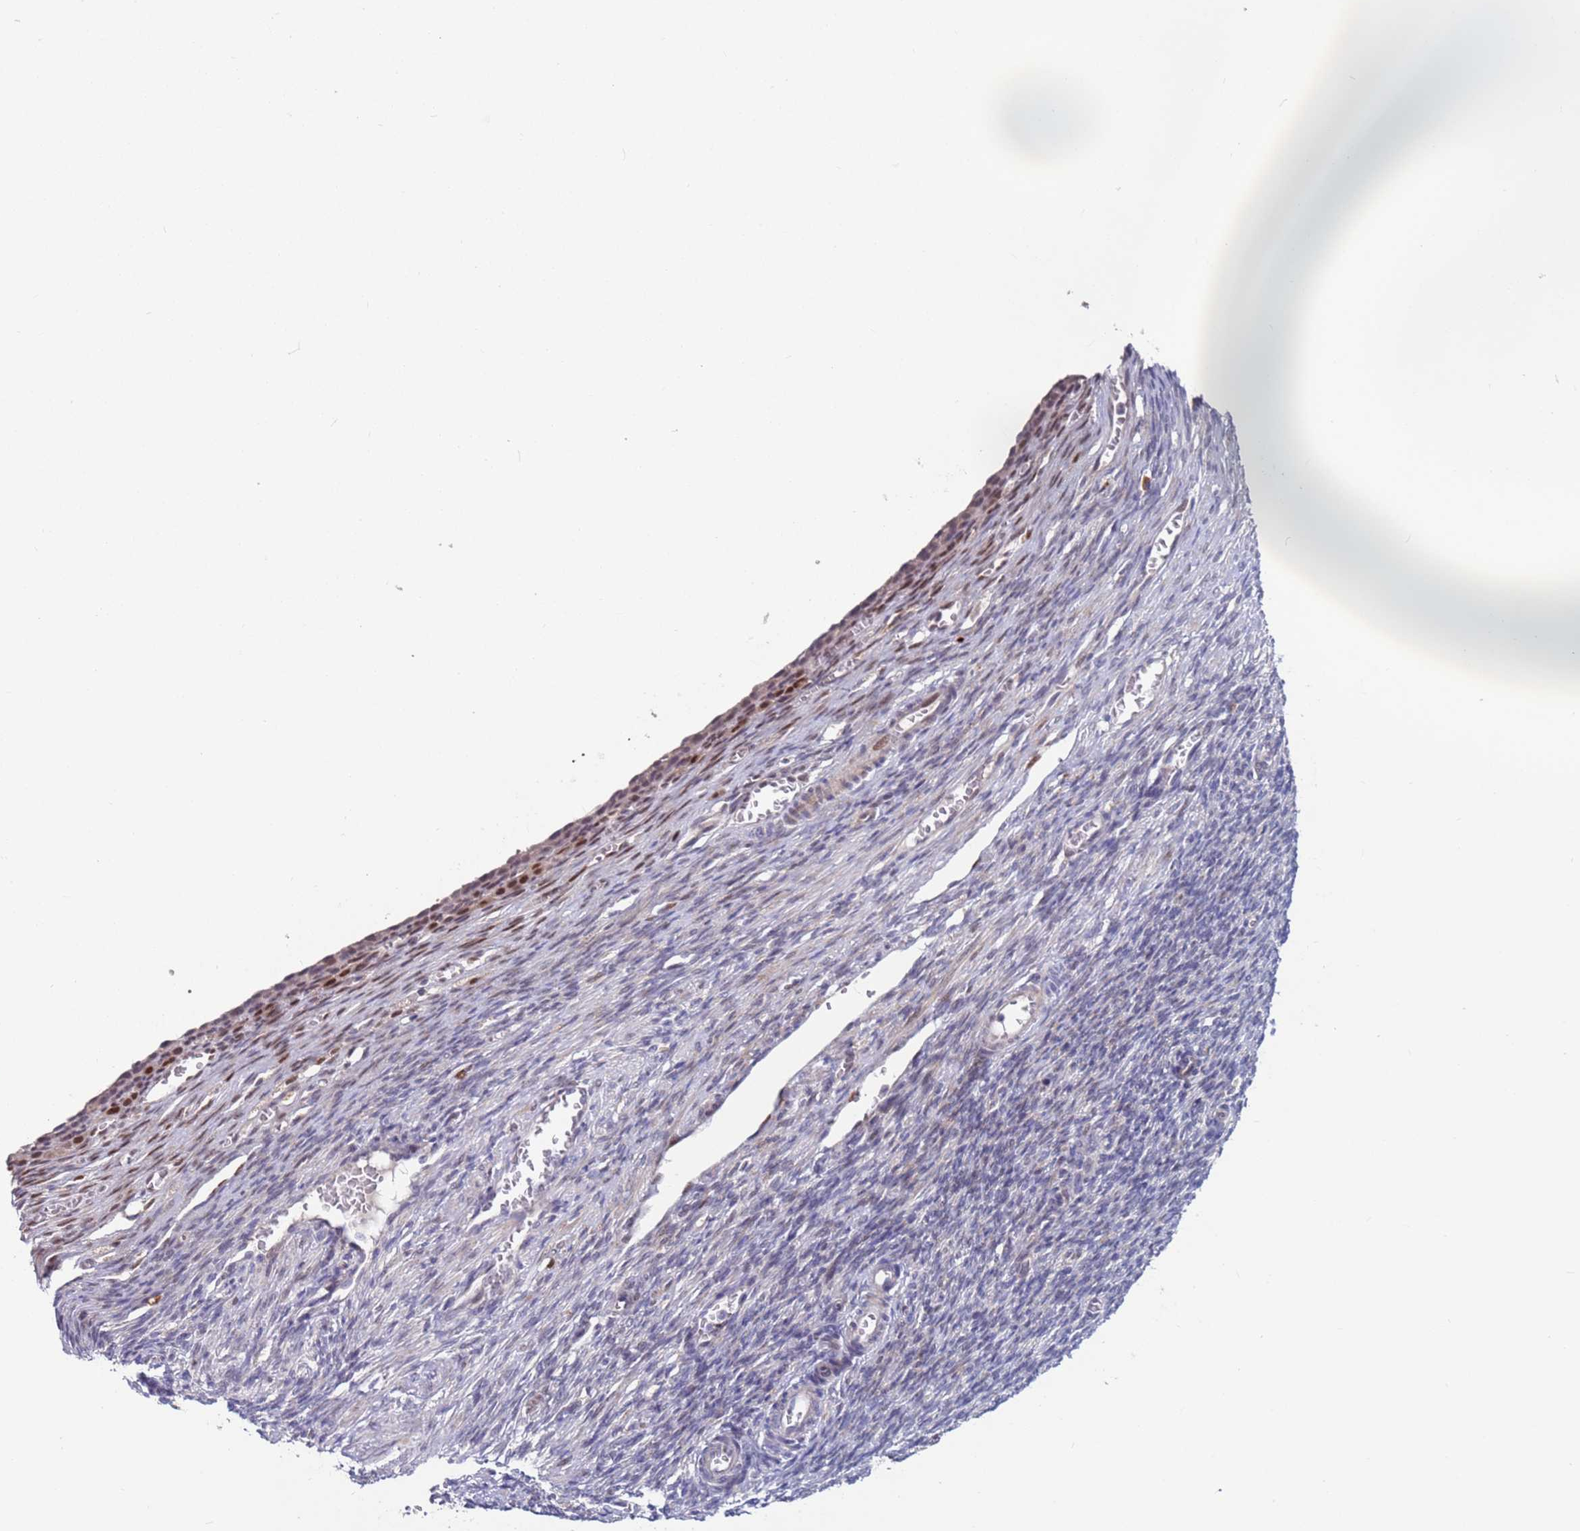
{"staining": {"intensity": "negative", "quantity": "none", "location": "none"}, "tissue": "ovary", "cell_type": "Ovarian stroma cells", "image_type": "normal", "snomed": [{"axis": "morphology", "description": "Normal tissue, NOS"}, {"axis": "topography", "description": "Ovary"}], "caption": "Immunohistochemistry micrograph of normal ovary stained for a protein (brown), which demonstrates no expression in ovarian stroma cells. (Immunohistochemistry, brightfield microscopy, high magnification).", "gene": "FBXO27", "patient": {"sex": "female", "age": 27}}